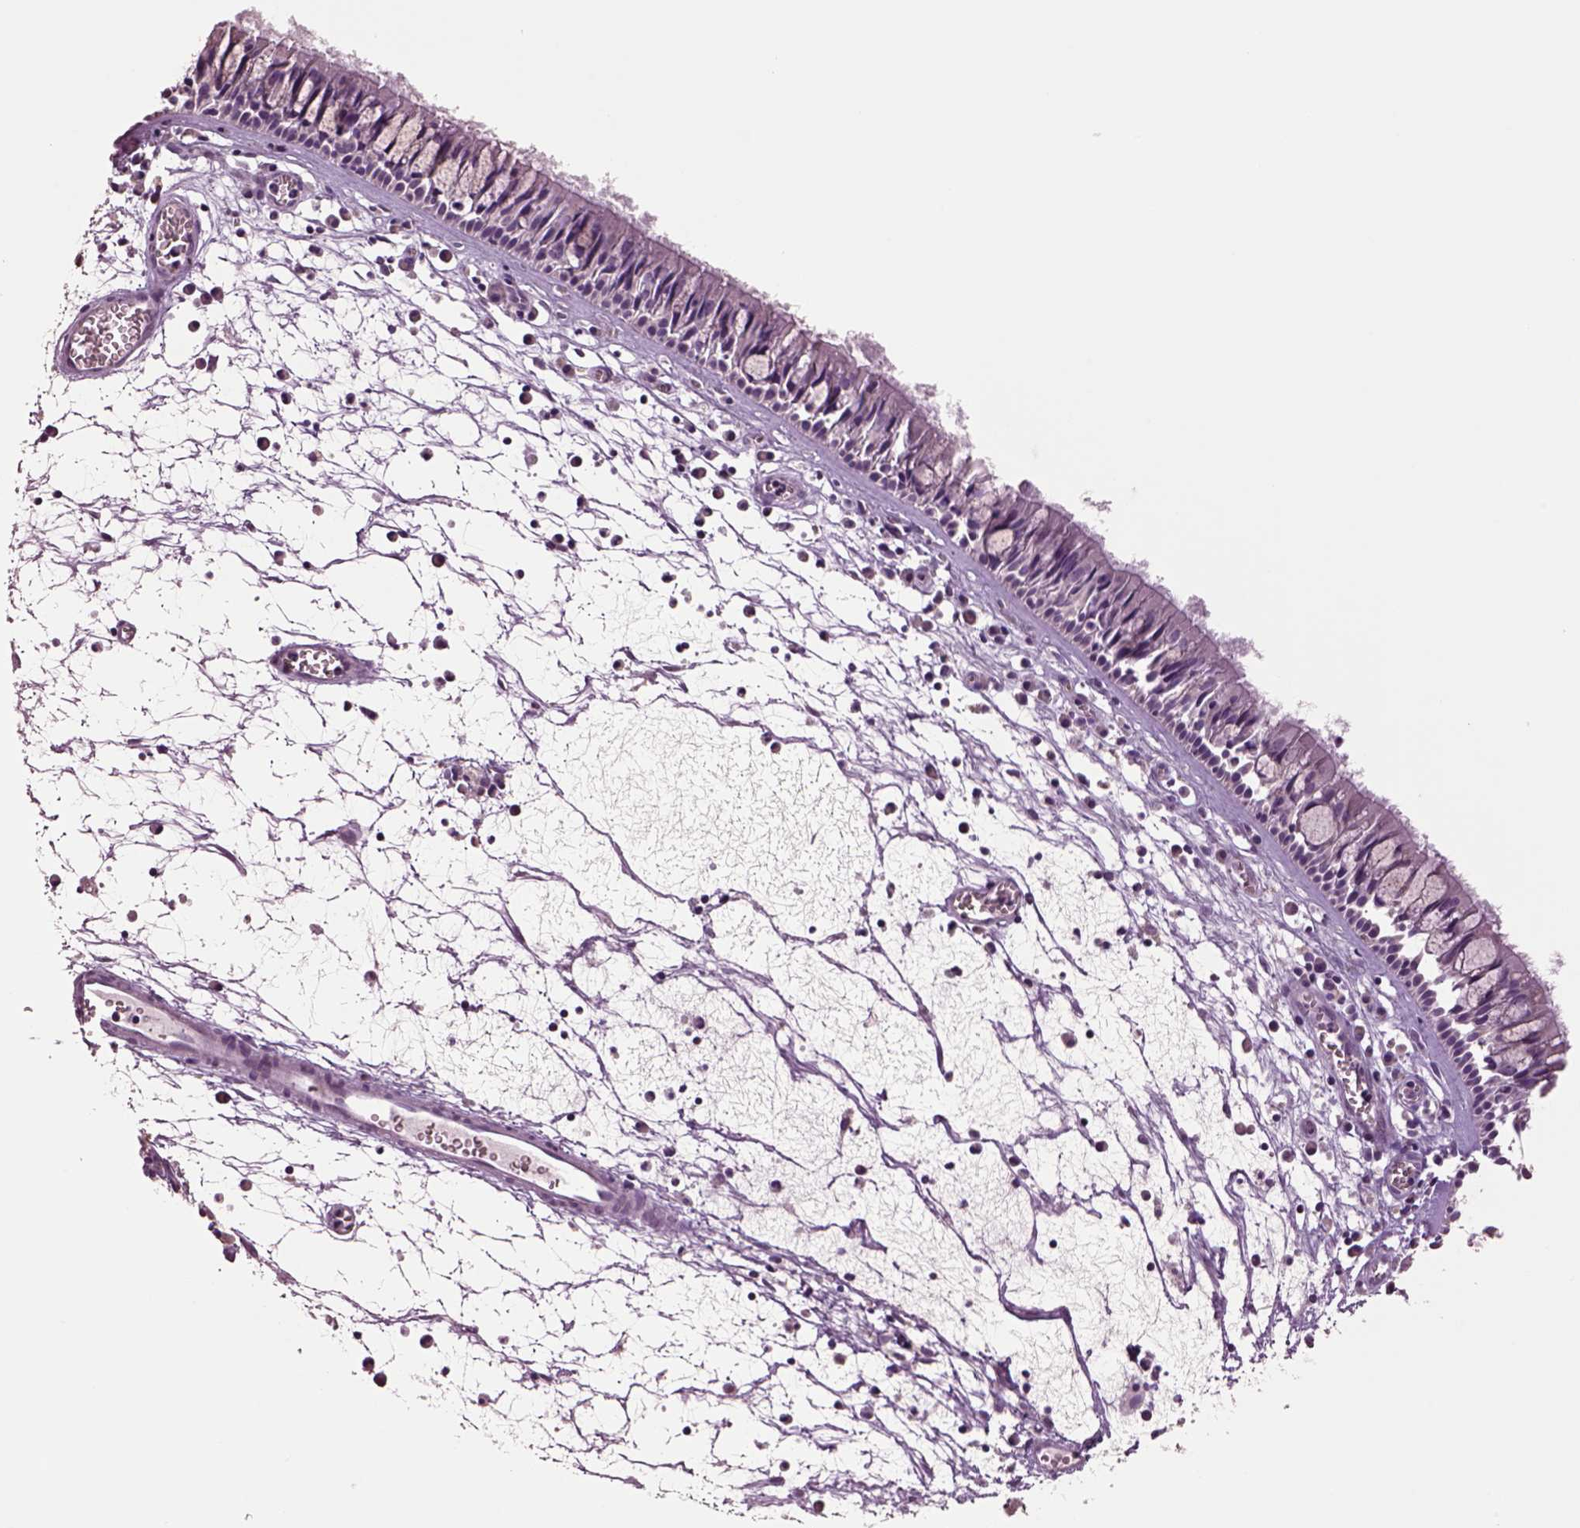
{"staining": {"intensity": "negative", "quantity": "none", "location": "none"}, "tissue": "nasopharynx", "cell_type": "Respiratory epithelial cells", "image_type": "normal", "snomed": [{"axis": "morphology", "description": "Normal tissue, NOS"}, {"axis": "topography", "description": "Nasopharynx"}], "caption": "This is an immunohistochemistry (IHC) histopathology image of benign nasopharynx. There is no positivity in respiratory epithelial cells.", "gene": "CLPSL1", "patient": {"sex": "male", "age": 61}}